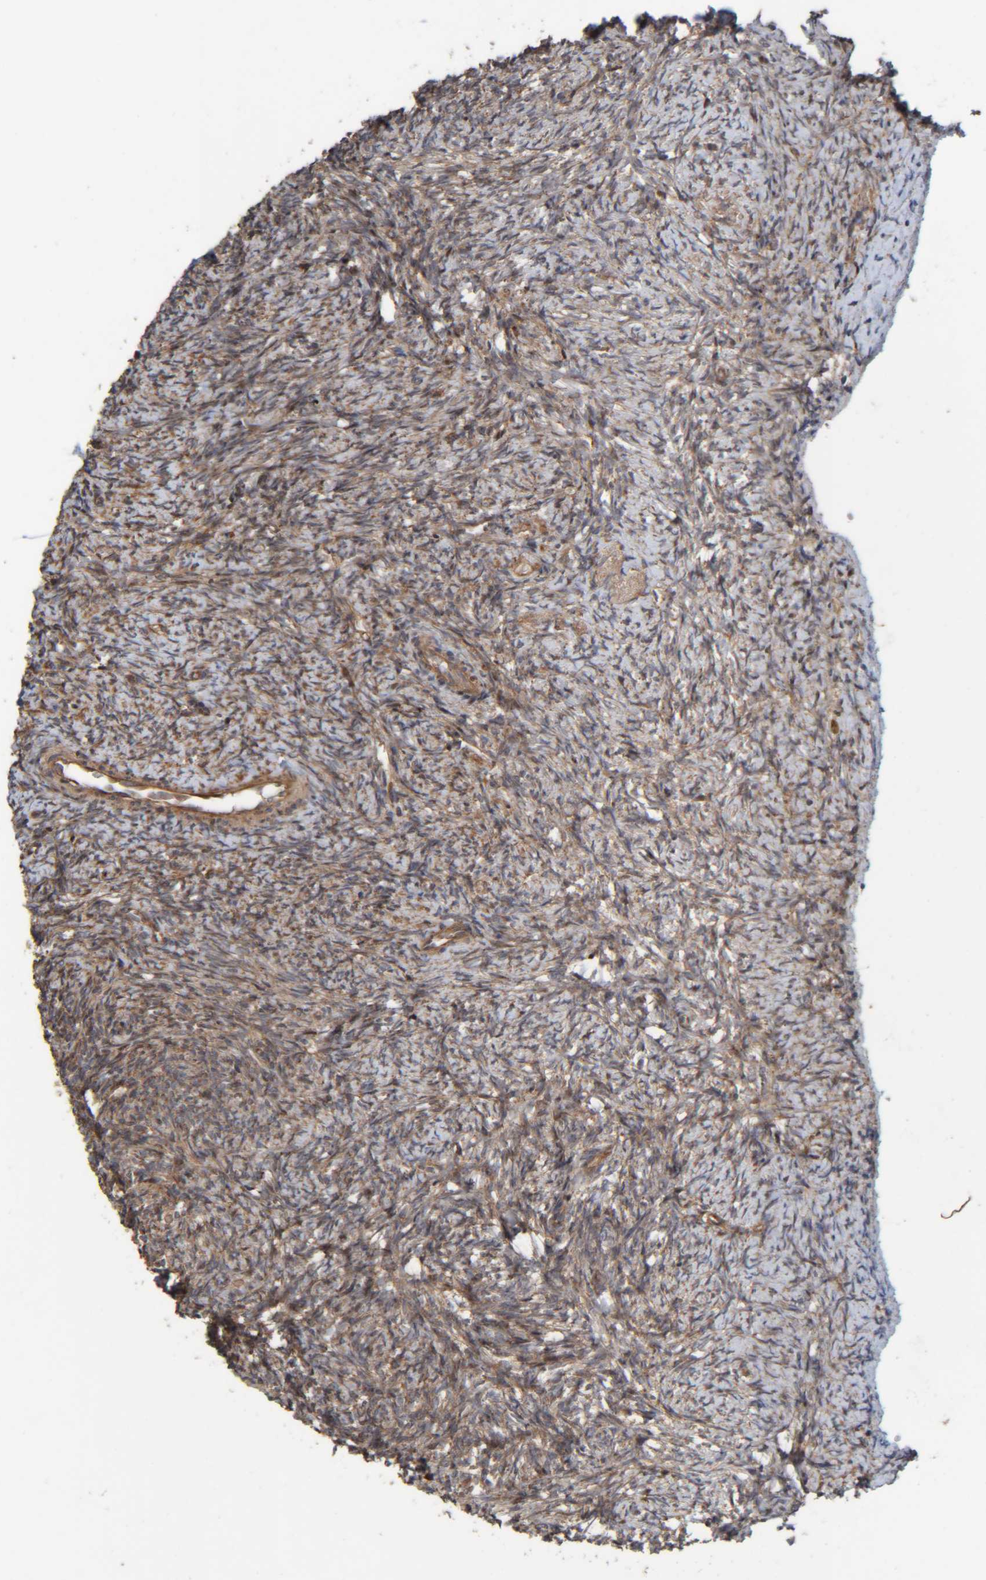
{"staining": {"intensity": "moderate", "quantity": ">75%", "location": "cytoplasmic/membranous"}, "tissue": "ovary", "cell_type": "Ovarian stroma cells", "image_type": "normal", "snomed": [{"axis": "morphology", "description": "Normal tissue, NOS"}, {"axis": "topography", "description": "Ovary"}], "caption": "Protein expression analysis of normal ovary reveals moderate cytoplasmic/membranous expression in approximately >75% of ovarian stroma cells. The staining was performed using DAB (3,3'-diaminobenzidine) to visualize the protein expression in brown, while the nuclei were stained in blue with hematoxylin (Magnification: 20x).", "gene": "CCDC57", "patient": {"sex": "female", "age": 41}}